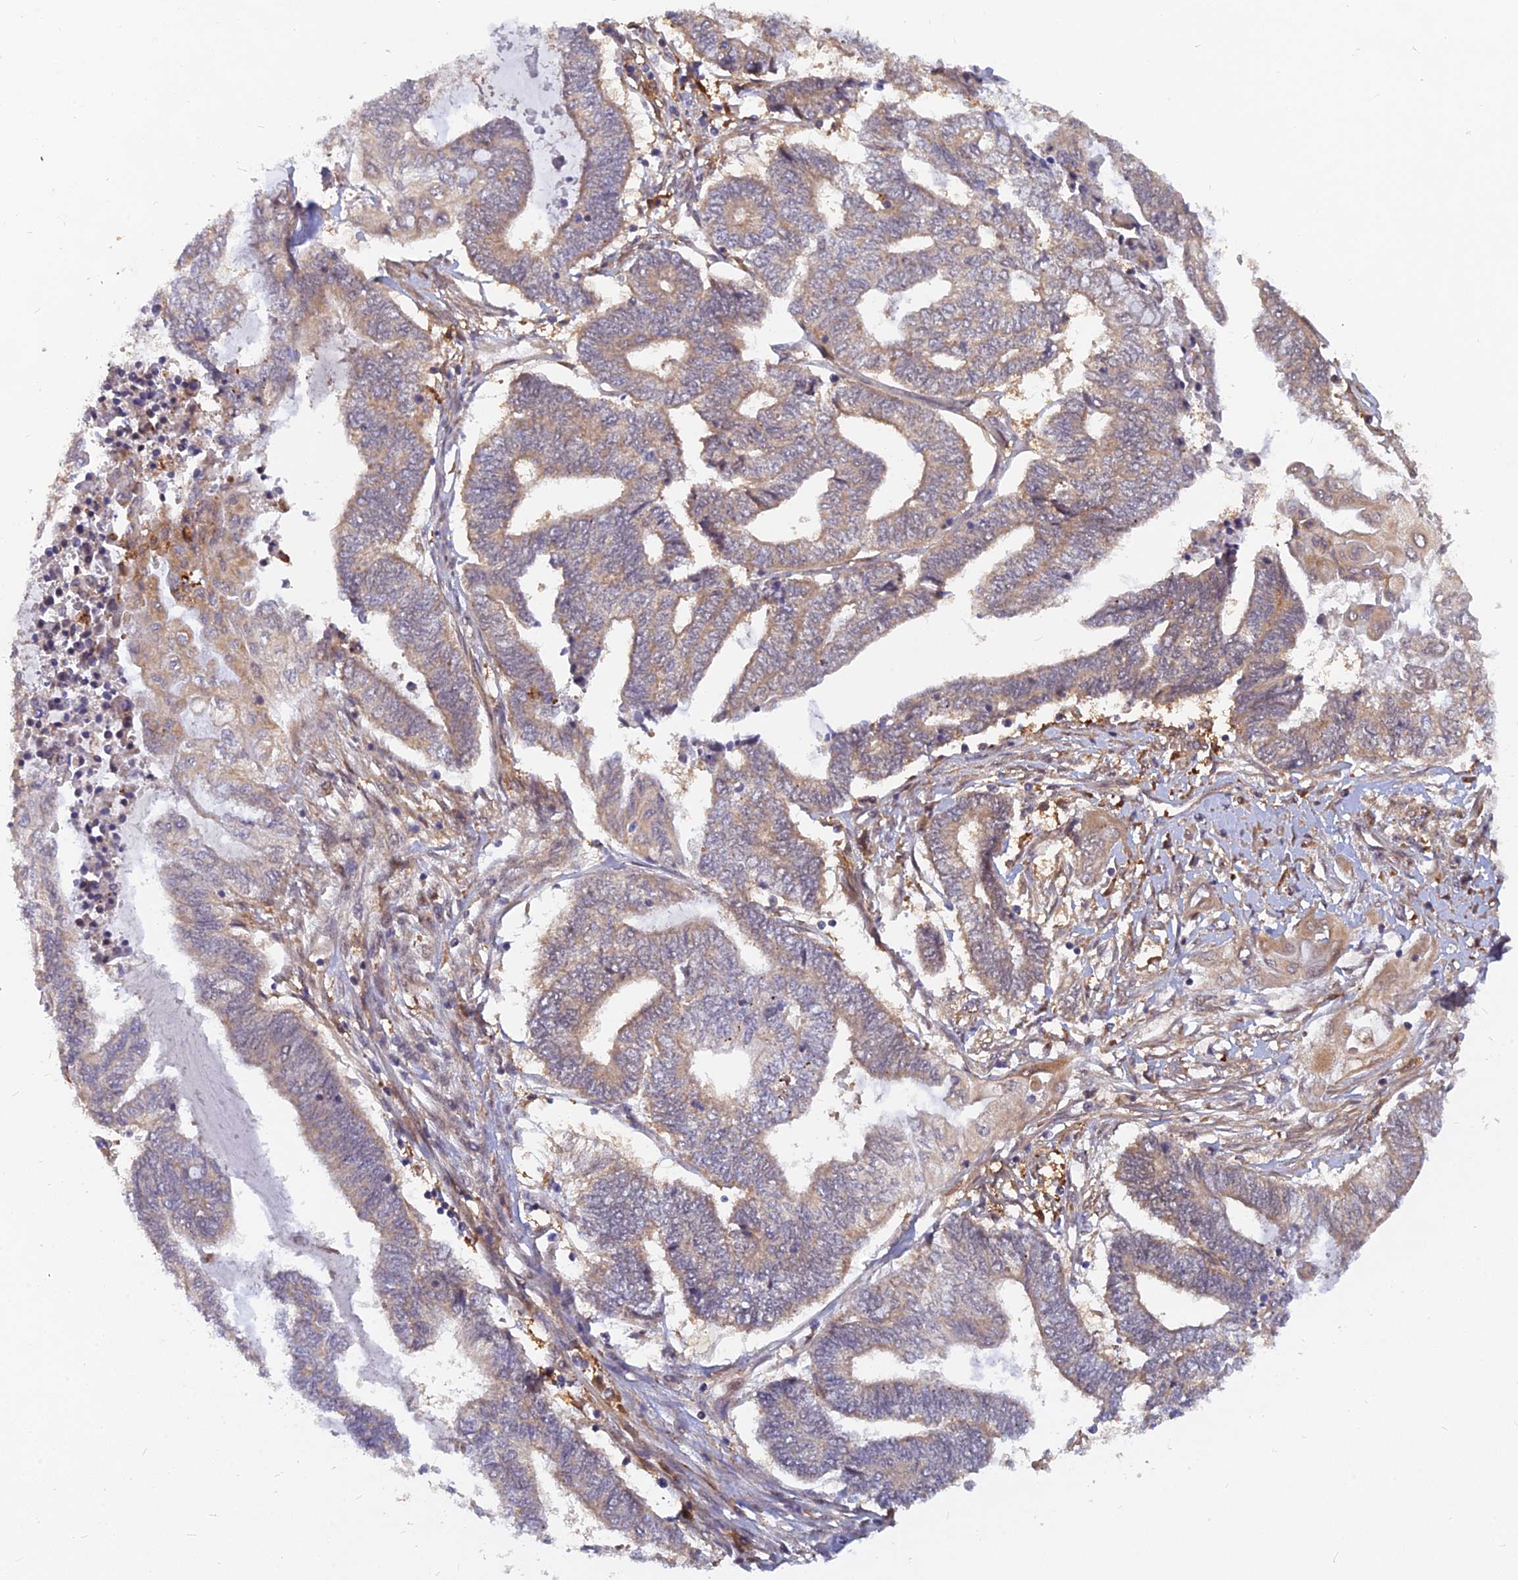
{"staining": {"intensity": "weak", "quantity": "25%-75%", "location": "cytoplasmic/membranous"}, "tissue": "endometrial cancer", "cell_type": "Tumor cells", "image_type": "cancer", "snomed": [{"axis": "morphology", "description": "Adenocarcinoma, NOS"}, {"axis": "topography", "description": "Uterus"}, {"axis": "topography", "description": "Endometrium"}], "caption": "Brown immunohistochemical staining in endometrial cancer (adenocarcinoma) displays weak cytoplasmic/membranous staining in approximately 25%-75% of tumor cells. The staining is performed using DAB brown chromogen to label protein expression. The nuclei are counter-stained blue using hematoxylin.", "gene": "ARL2BP", "patient": {"sex": "female", "age": 70}}